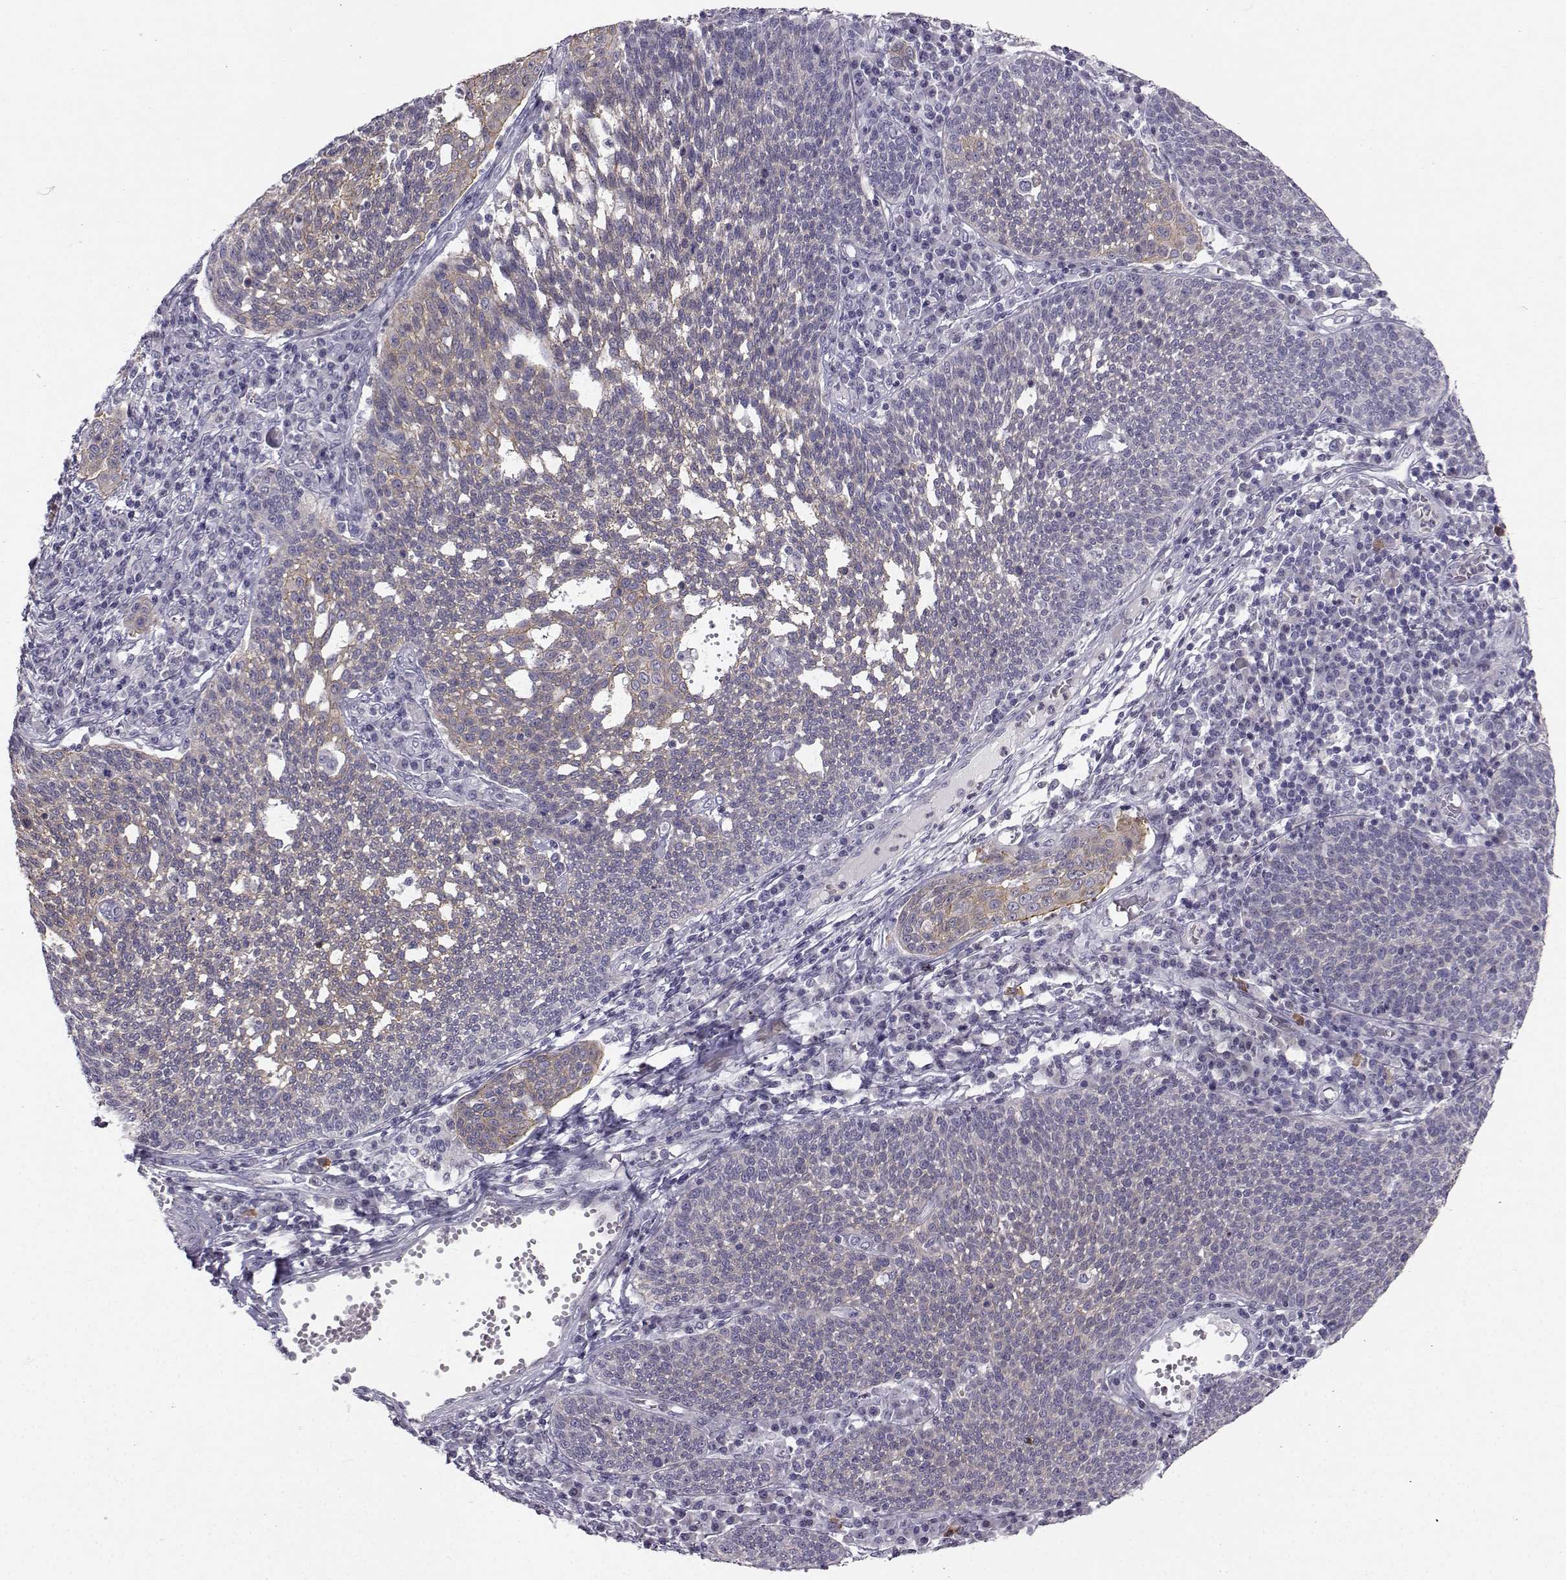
{"staining": {"intensity": "moderate", "quantity": "25%-75%", "location": "cytoplasmic/membranous"}, "tissue": "cervical cancer", "cell_type": "Tumor cells", "image_type": "cancer", "snomed": [{"axis": "morphology", "description": "Squamous cell carcinoma, NOS"}, {"axis": "topography", "description": "Cervix"}], "caption": "Tumor cells display medium levels of moderate cytoplasmic/membranous positivity in approximately 25%-75% of cells in cervical cancer.", "gene": "ZNF185", "patient": {"sex": "female", "age": 34}}